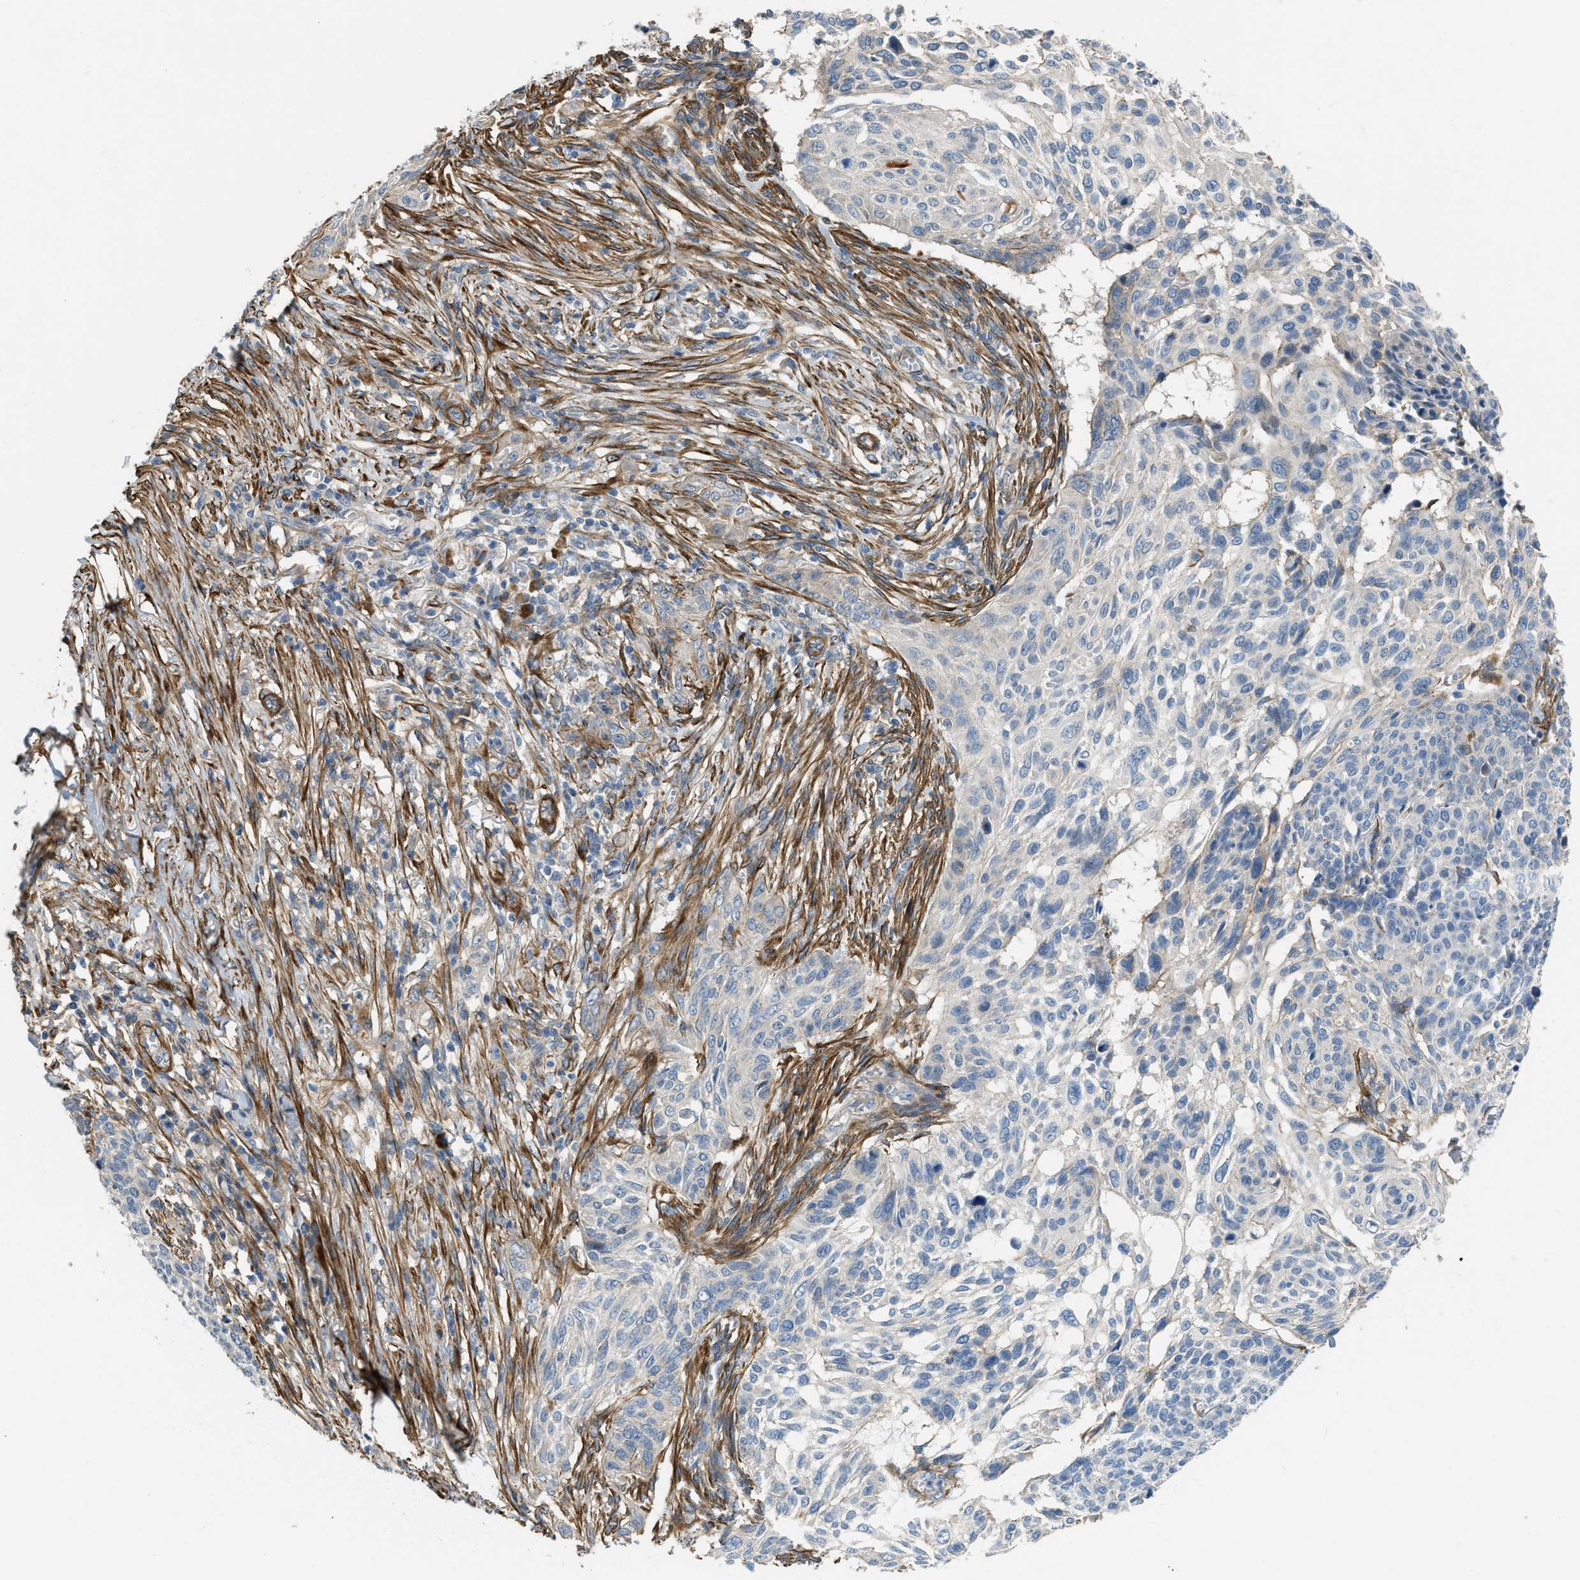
{"staining": {"intensity": "negative", "quantity": "none", "location": "none"}, "tissue": "skin cancer", "cell_type": "Tumor cells", "image_type": "cancer", "snomed": [{"axis": "morphology", "description": "Basal cell carcinoma"}, {"axis": "topography", "description": "Skin"}], "caption": "Tumor cells are negative for brown protein staining in skin basal cell carcinoma.", "gene": "BMPR1A", "patient": {"sex": "male", "age": 85}}